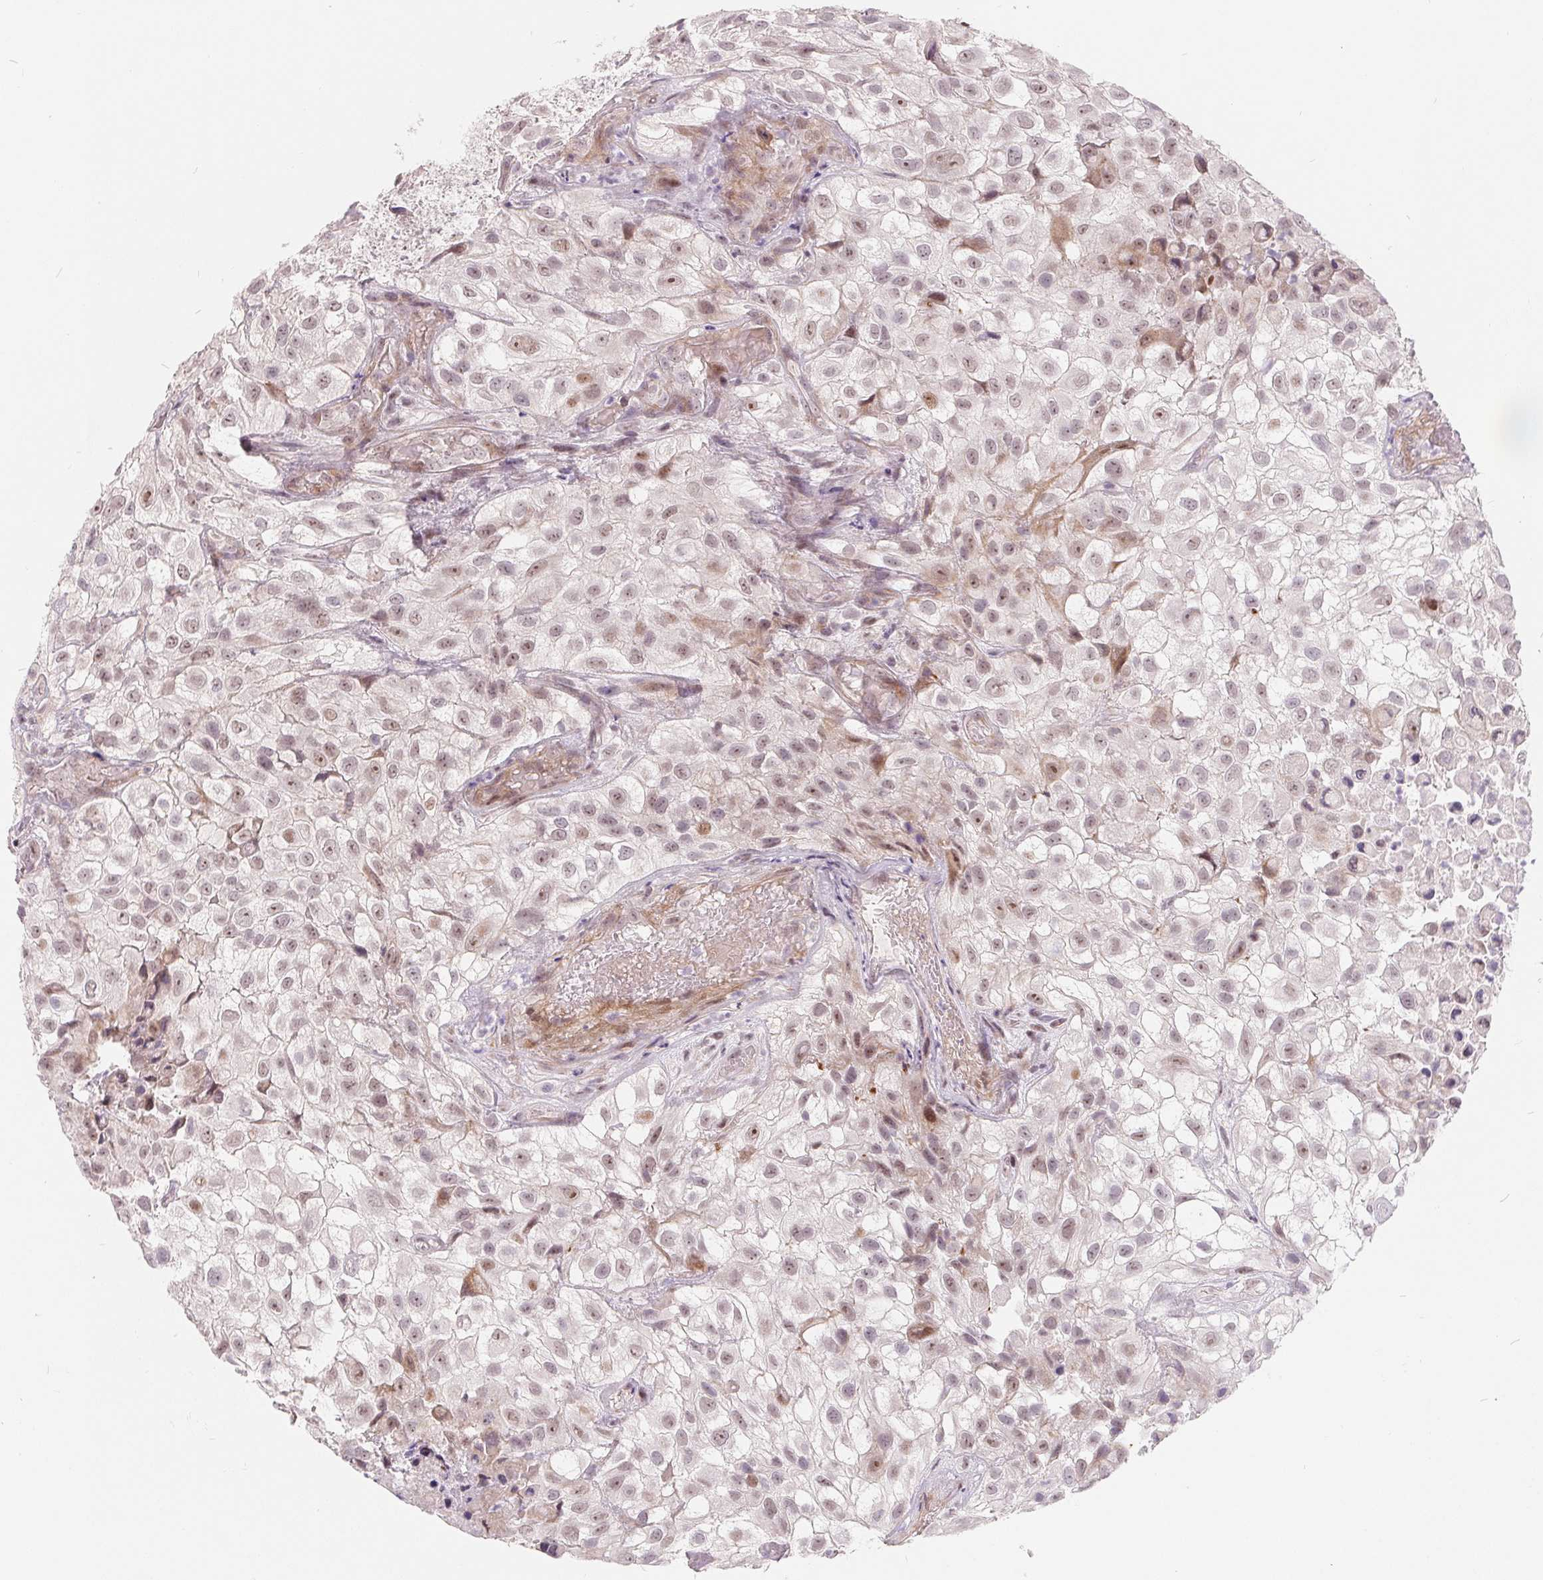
{"staining": {"intensity": "moderate", "quantity": "25%-75%", "location": "nuclear"}, "tissue": "urothelial cancer", "cell_type": "Tumor cells", "image_type": "cancer", "snomed": [{"axis": "morphology", "description": "Urothelial carcinoma, High grade"}, {"axis": "topography", "description": "Urinary bladder"}], "caption": "An image showing moderate nuclear expression in about 25%-75% of tumor cells in high-grade urothelial carcinoma, as visualized by brown immunohistochemical staining.", "gene": "NRG2", "patient": {"sex": "male", "age": 56}}